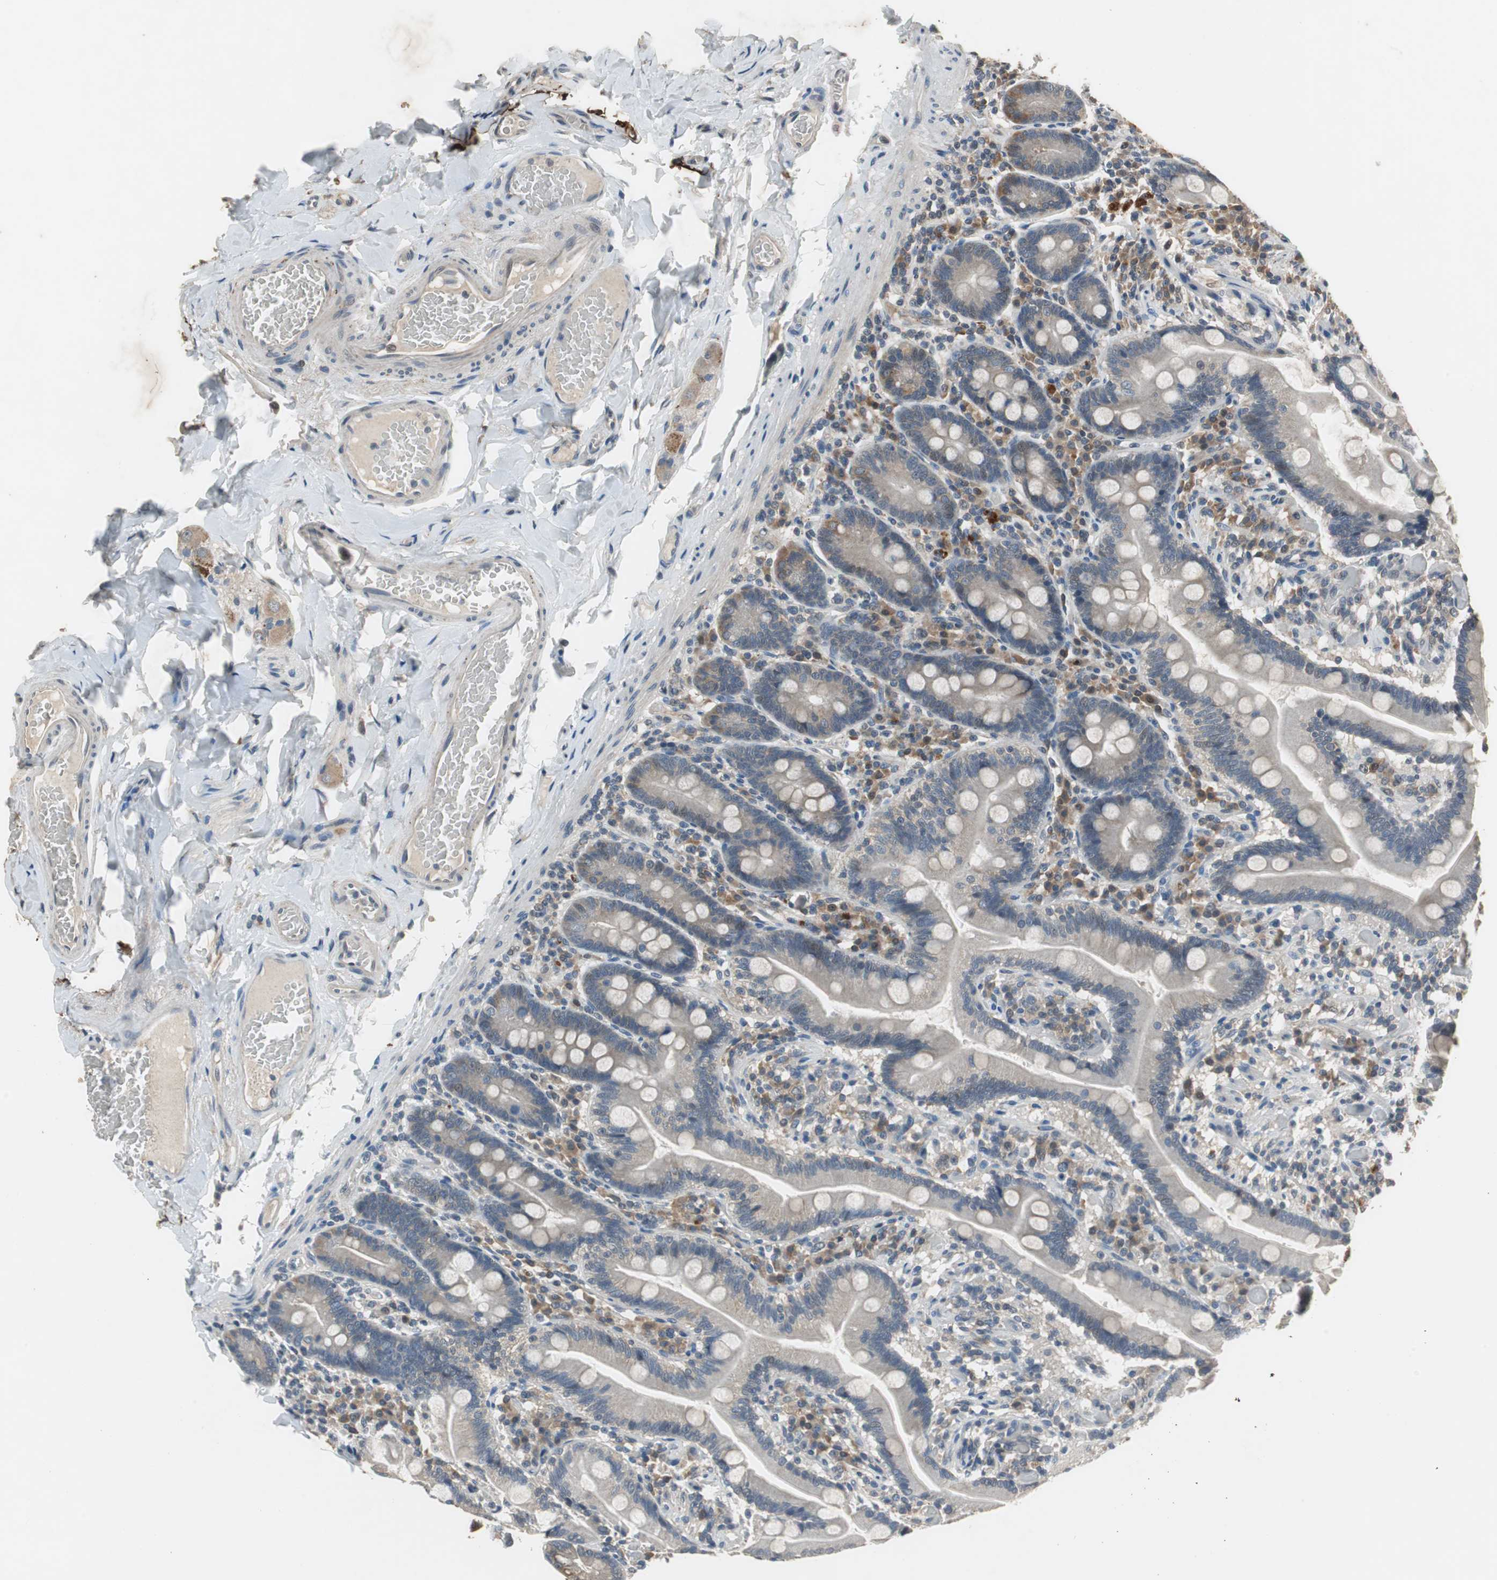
{"staining": {"intensity": "moderate", "quantity": "25%-75%", "location": "cytoplasmic/membranous"}, "tissue": "duodenum", "cell_type": "Glandular cells", "image_type": "normal", "snomed": [{"axis": "morphology", "description": "Normal tissue, NOS"}, {"axis": "topography", "description": "Duodenum"}], "caption": "Immunohistochemical staining of benign human duodenum demonstrates moderate cytoplasmic/membranous protein staining in approximately 25%-75% of glandular cells. The protein is stained brown, and the nuclei are stained in blue (DAB IHC with brightfield microscopy, high magnification).", "gene": "PI4KB", "patient": {"sex": "male", "age": 66}}